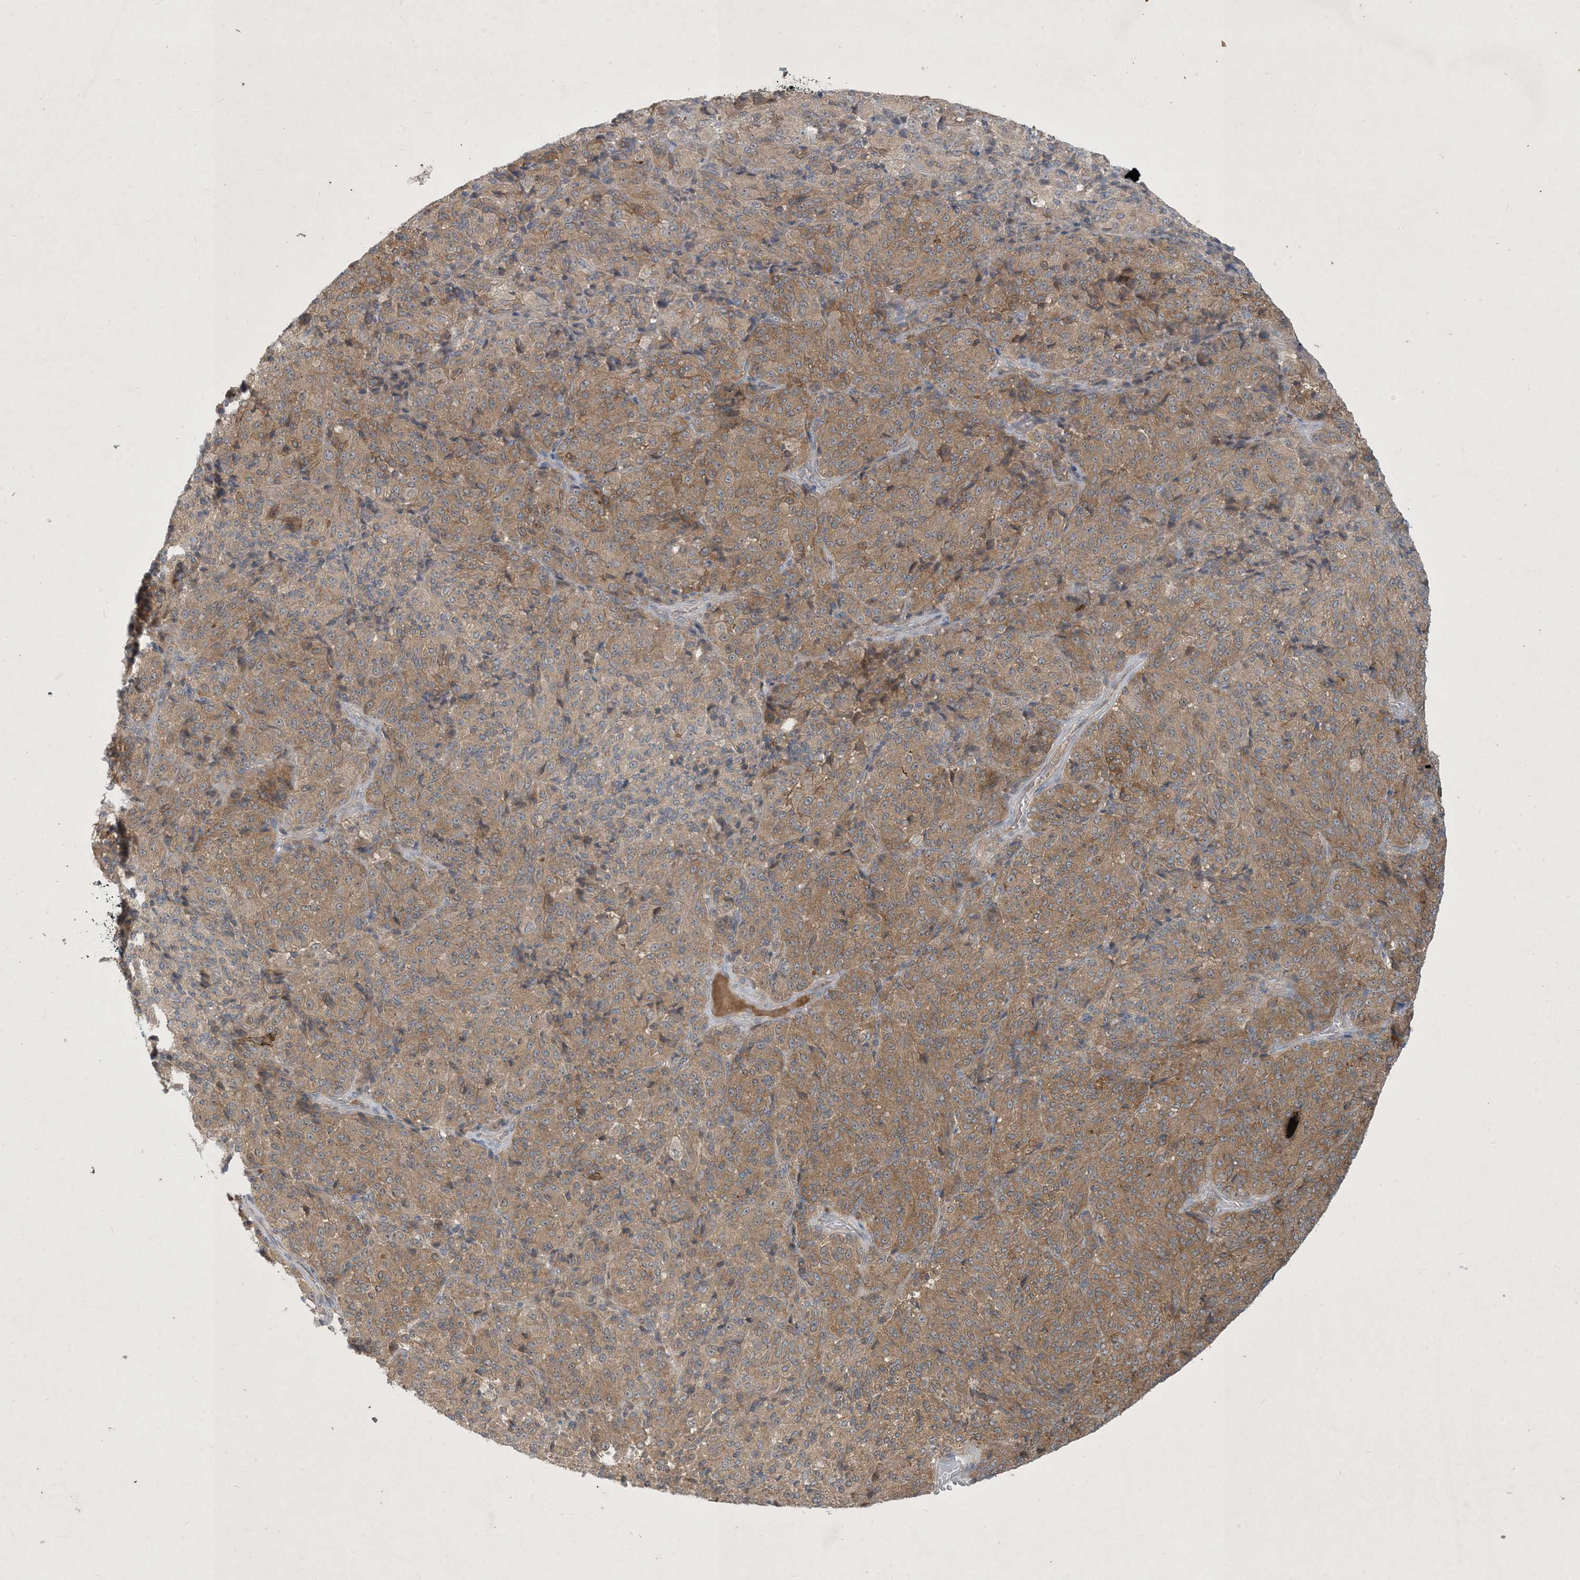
{"staining": {"intensity": "moderate", "quantity": ">75%", "location": "cytoplasmic/membranous"}, "tissue": "melanoma", "cell_type": "Tumor cells", "image_type": "cancer", "snomed": [{"axis": "morphology", "description": "Malignant melanoma, Metastatic site"}, {"axis": "topography", "description": "Brain"}], "caption": "Immunohistochemistry image of malignant melanoma (metastatic site) stained for a protein (brown), which demonstrates medium levels of moderate cytoplasmic/membranous positivity in about >75% of tumor cells.", "gene": "CDS1", "patient": {"sex": "female", "age": 56}}